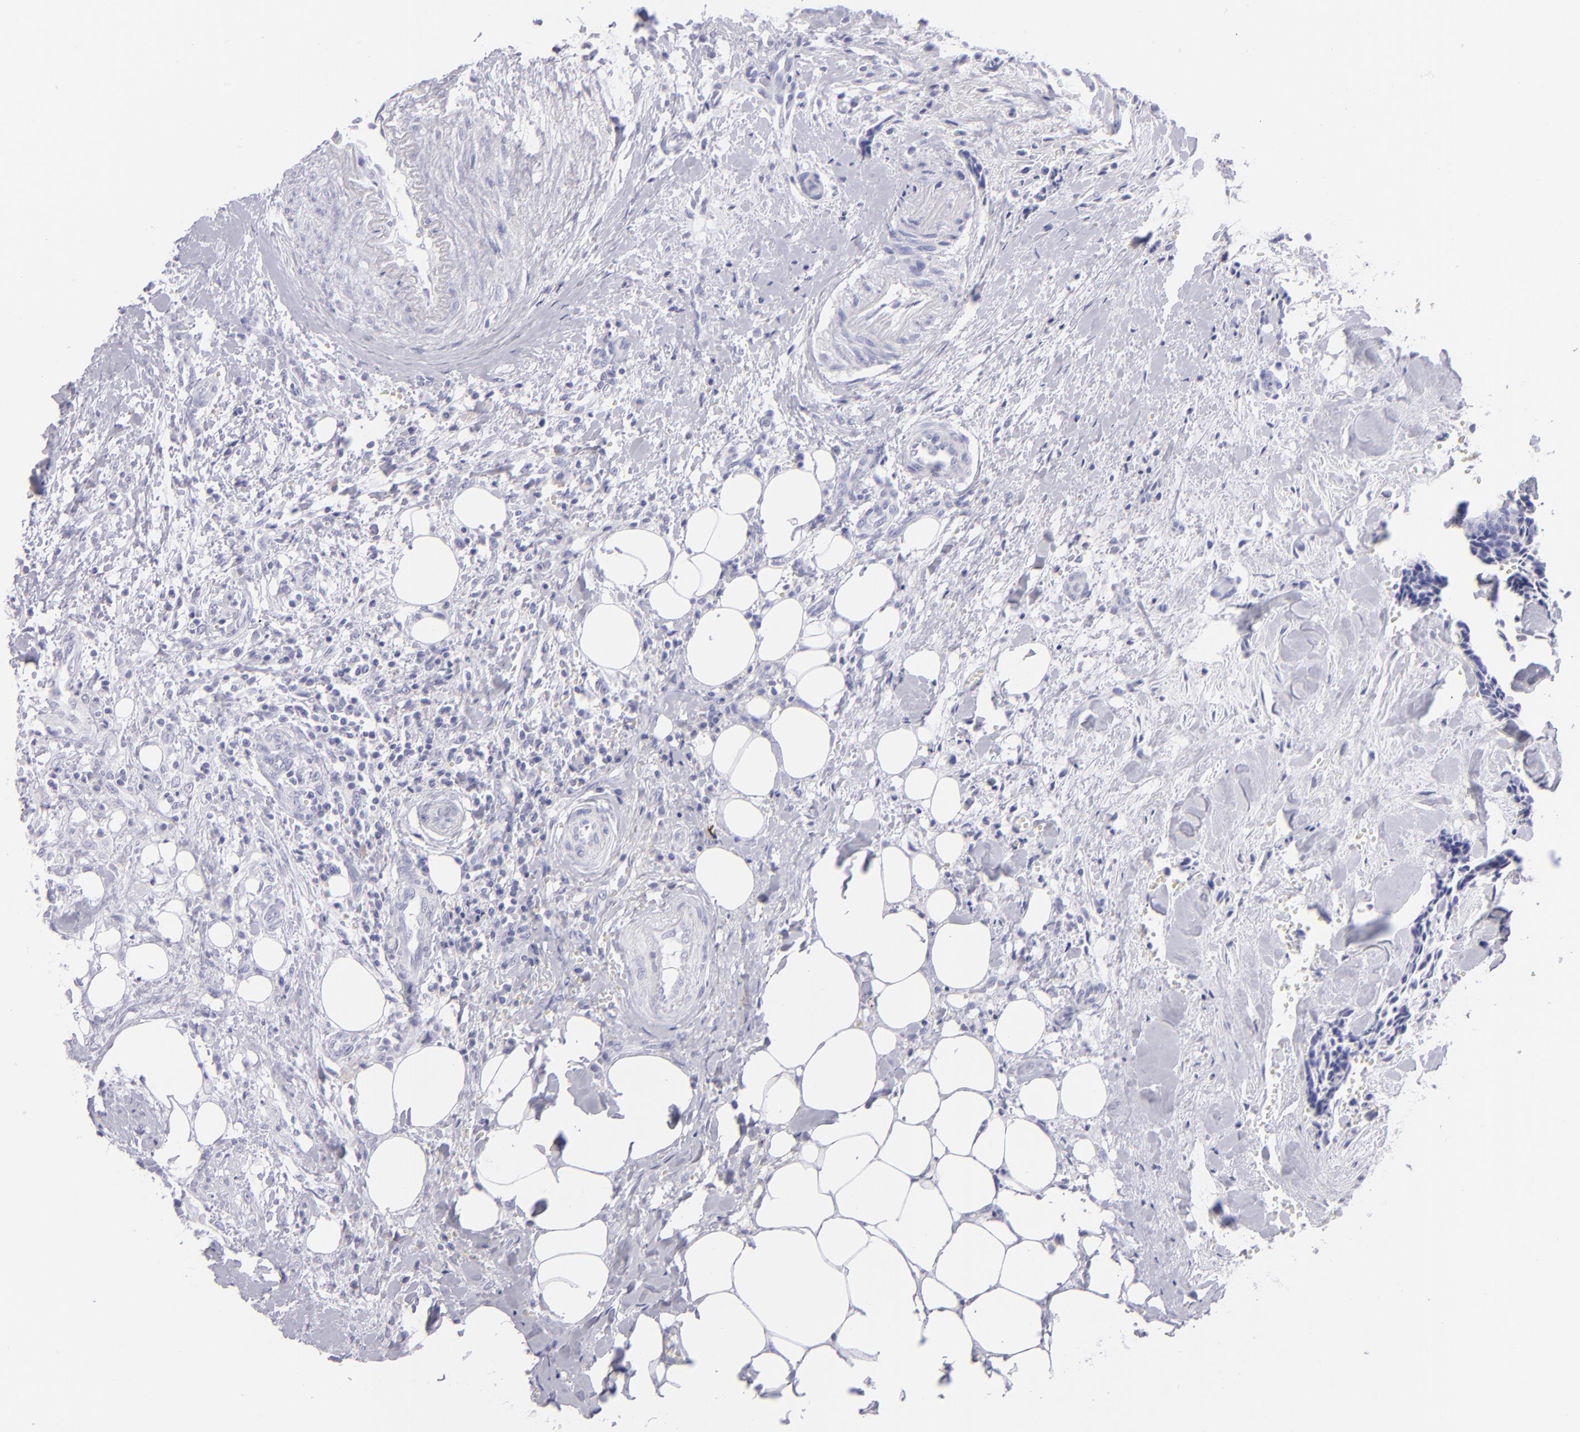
{"staining": {"intensity": "negative", "quantity": "none", "location": "none"}, "tissue": "head and neck cancer", "cell_type": "Tumor cells", "image_type": "cancer", "snomed": [{"axis": "morphology", "description": "Squamous cell carcinoma, NOS"}, {"axis": "topography", "description": "Salivary gland"}, {"axis": "topography", "description": "Head-Neck"}], "caption": "IHC image of neoplastic tissue: head and neck cancer (squamous cell carcinoma) stained with DAB demonstrates no significant protein expression in tumor cells.", "gene": "SLC1A2", "patient": {"sex": "male", "age": 70}}